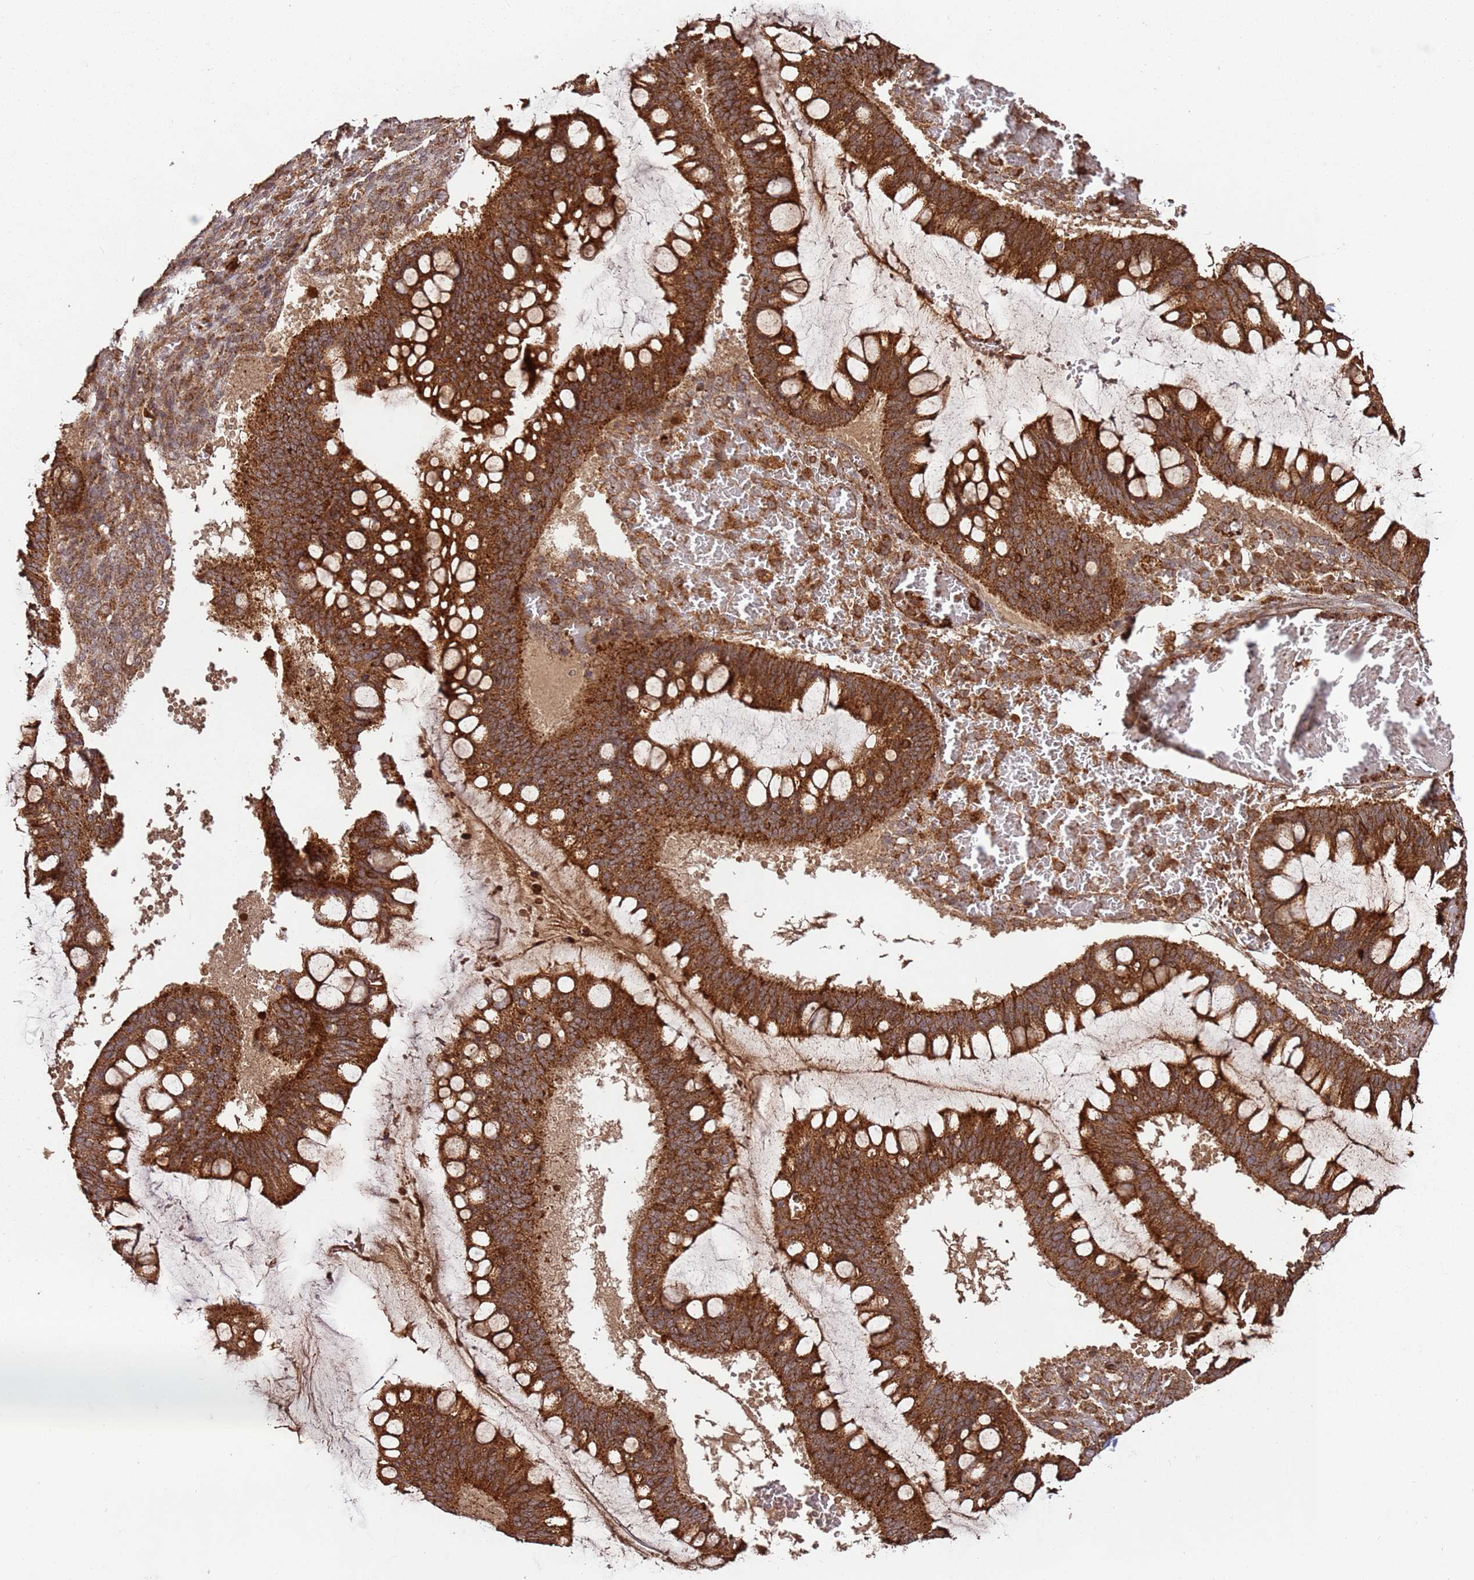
{"staining": {"intensity": "strong", "quantity": ">75%", "location": "cytoplasmic/membranous"}, "tissue": "ovarian cancer", "cell_type": "Tumor cells", "image_type": "cancer", "snomed": [{"axis": "morphology", "description": "Cystadenocarcinoma, mucinous, NOS"}, {"axis": "topography", "description": "Ovary"}], "caption": "Strong cytoplasmic/membranous staining is identified in about >75% of tumor cells in mucinous cystadenocarcinoma (ovarian).", "gene": "FAM186A", "patient": {"sex": "female", "age": 73}}